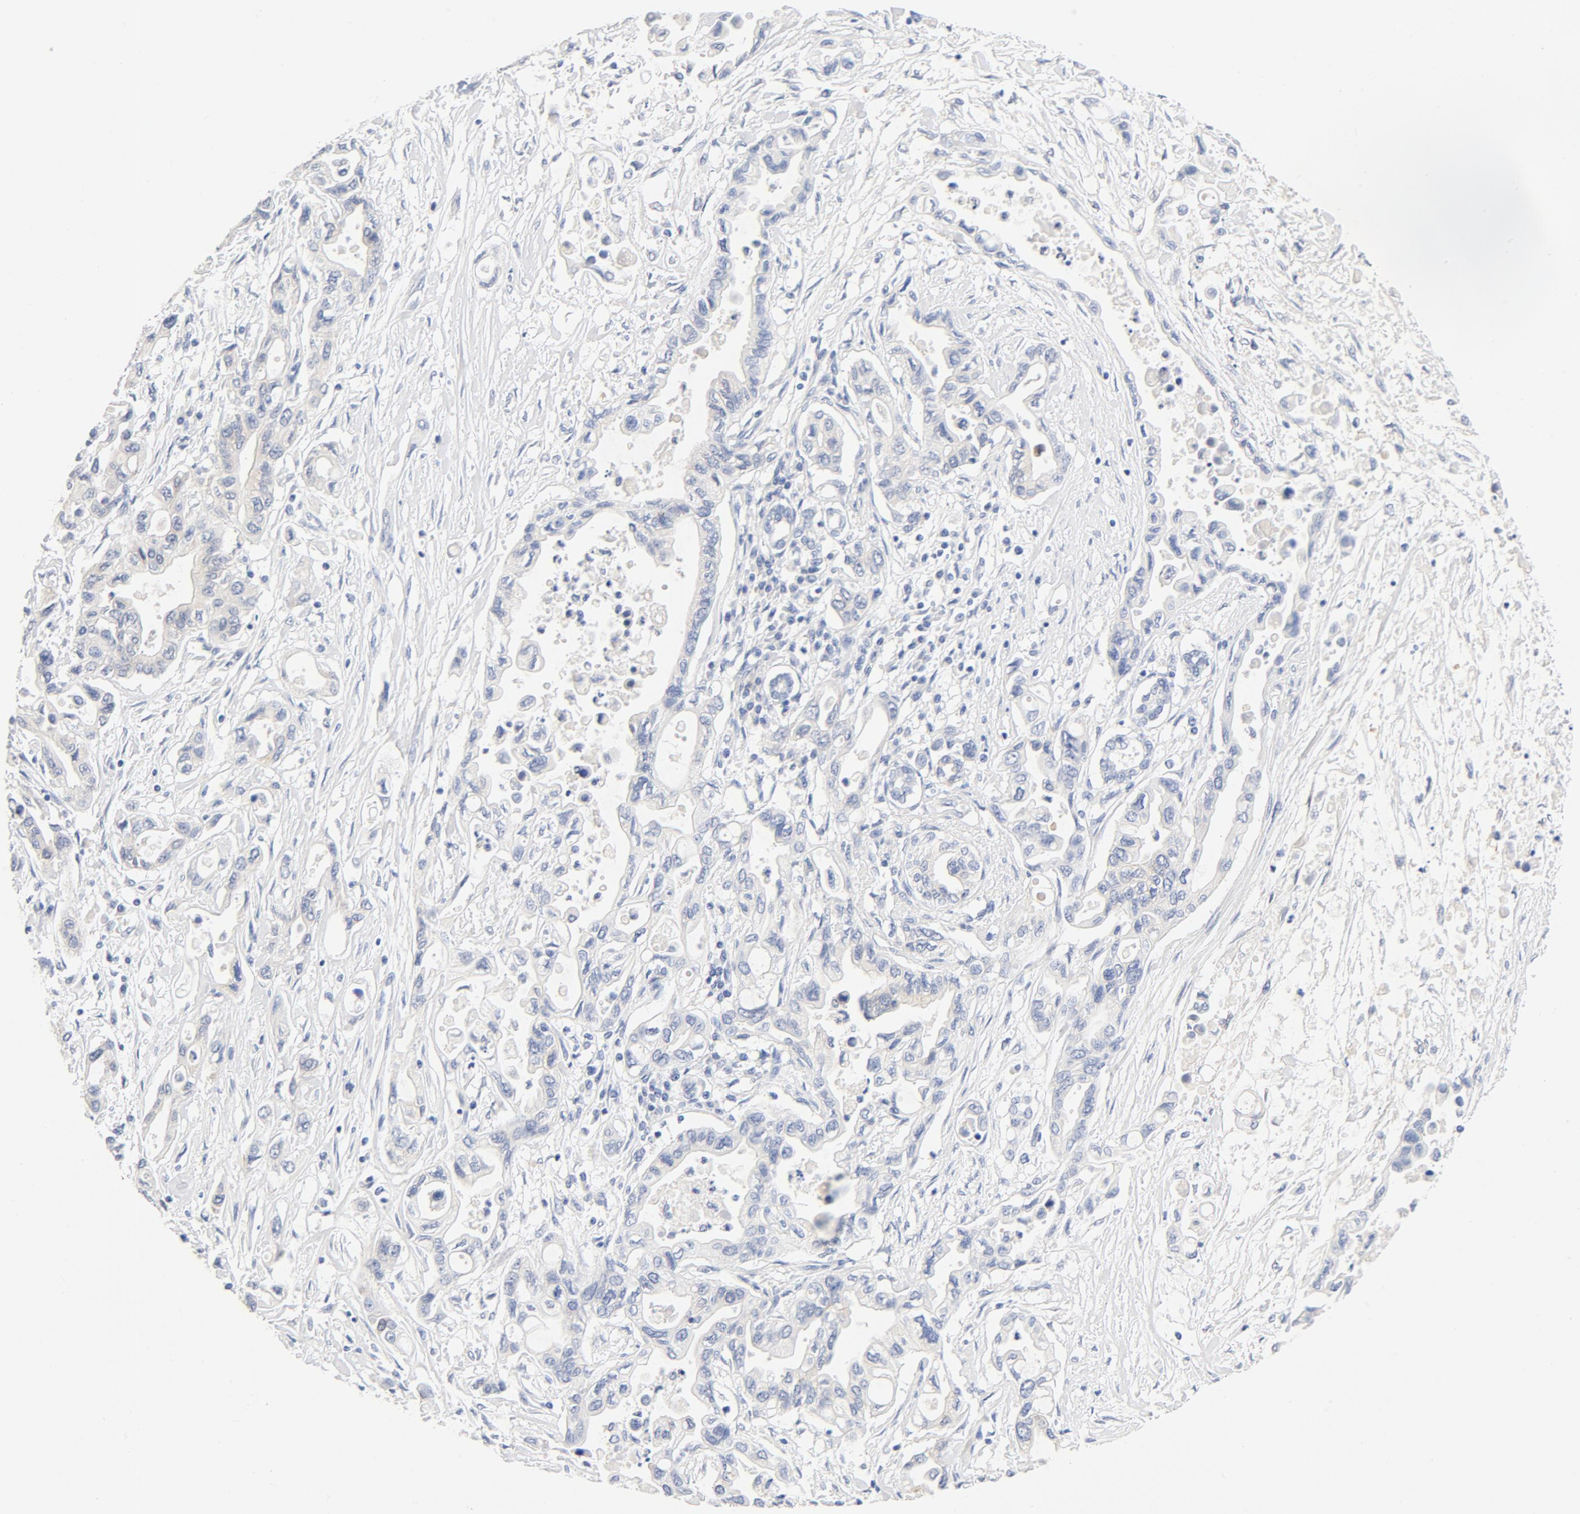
{"staining": {"intensity": "negative", "quantity": "none", "location": "none"}, "tissue": "pancreatic cancer", "cell_type": "Tumor cells", "image_type": "cancer", "snomed": [{"axis": "morphology", "description": "Adenocarcinoma, NOS"}, {"axis": "topography", "description": "Pancreas"}], "caption": "The image demonstrates no significant staining in tumor cells of pancreatic adenocarcinoma.", "gene": "HOMER1", "patient": {"sex": "female", "age": 57}}